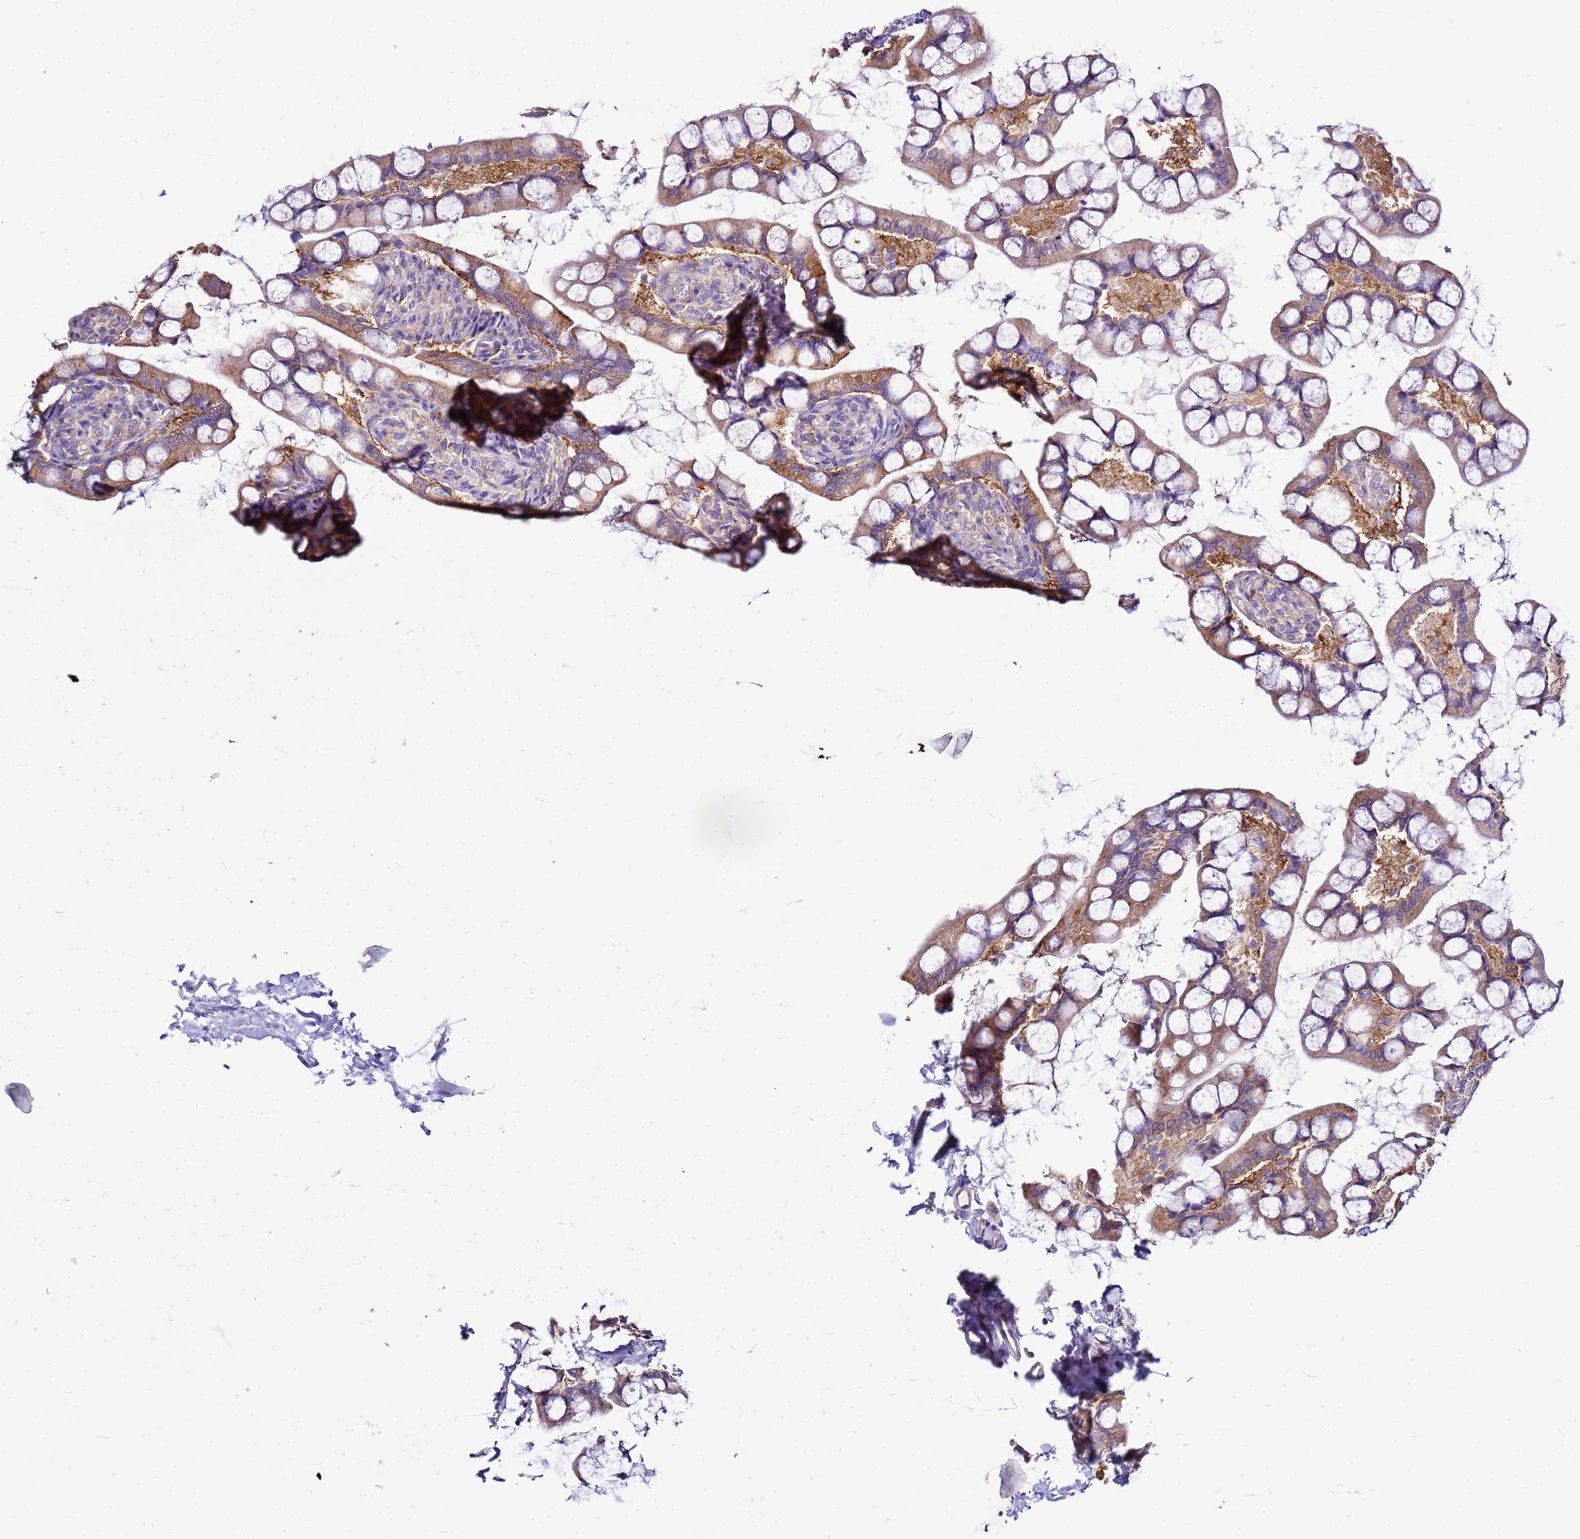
{"staining": {"intensity": "moderate", "quantity": ">75%", "location": "cytoplasmic/membranous"}, "tissue": "small intestine", "cell_type": "Glandular cells", "image_type": "normal", "snomed": [{"axis": "morphology", "description": "Normal tissue, NOS"}, {"axis": "topography", "description": "Small intestine"}], "caption": "Small intestine stained with DAB IHC demonstrates medium levels of moderate cytoplasmic/membranous expression in about >75% of glandular cells. Using DAB (3,3'-diaminobenzidine) (brown) and hematoxylin (blue) stains, captured at high magnification using brightfield microscopy.", "gene": "PKD1", "patient": {"sex": "male", "age": 52}}